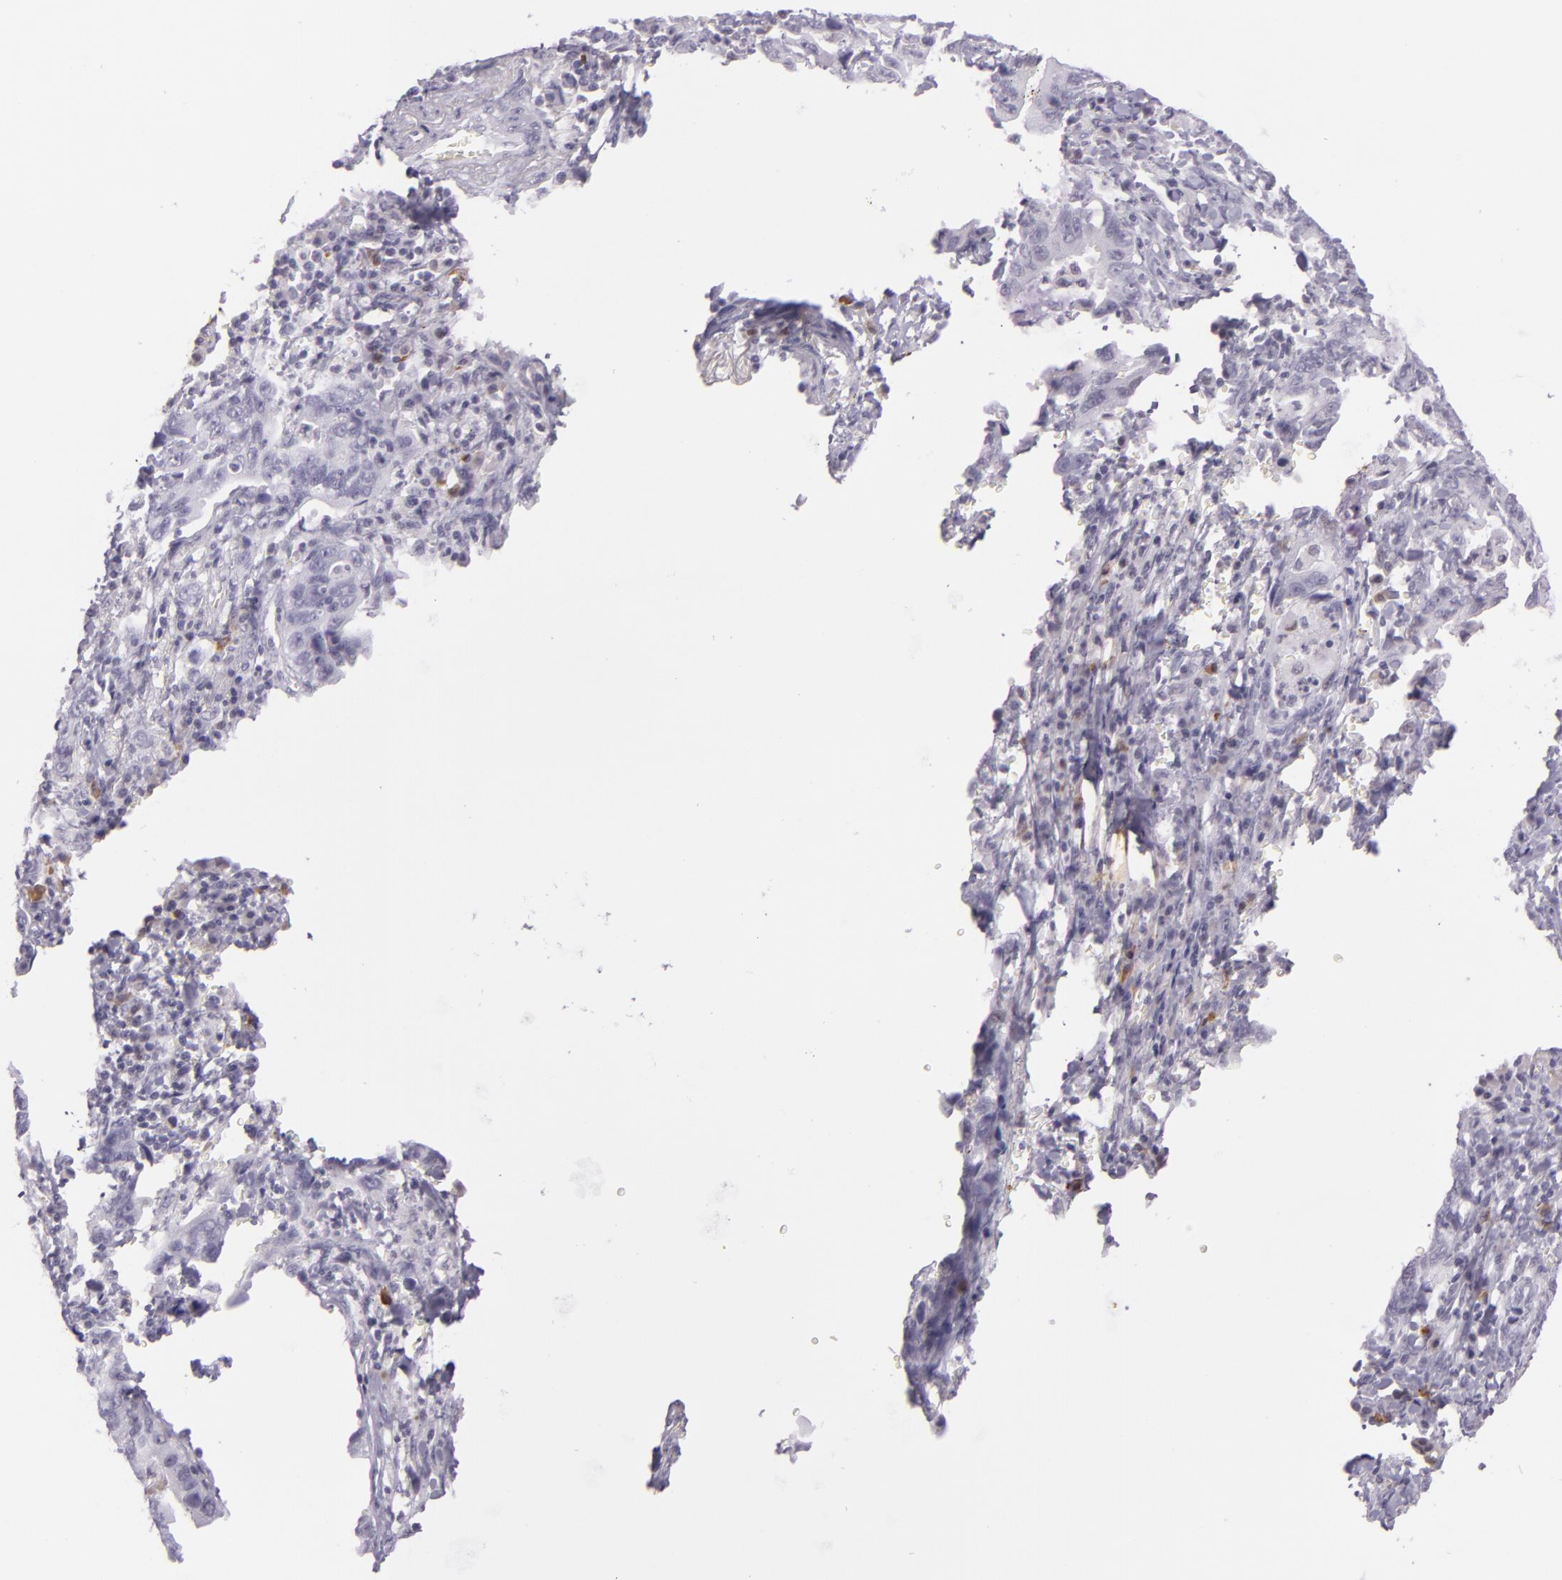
{"staining": {"intensity": "negative", "quantity": "none", "location": "none"}, "tissue": "stomach cancer", "cell_type": "Tumor cells", "image_type": "cancer", "snomed": [{"axis": "morphology", "description": "Adenocarcinoma, NOS"}, {"axis": "topography", "description": "Stomach, upper"}], "caption": "Tumor cells show no significant protein expression in stomach cancer.", "gene": "CHEK2", "patient": {"sex": "male", "age": 63}}